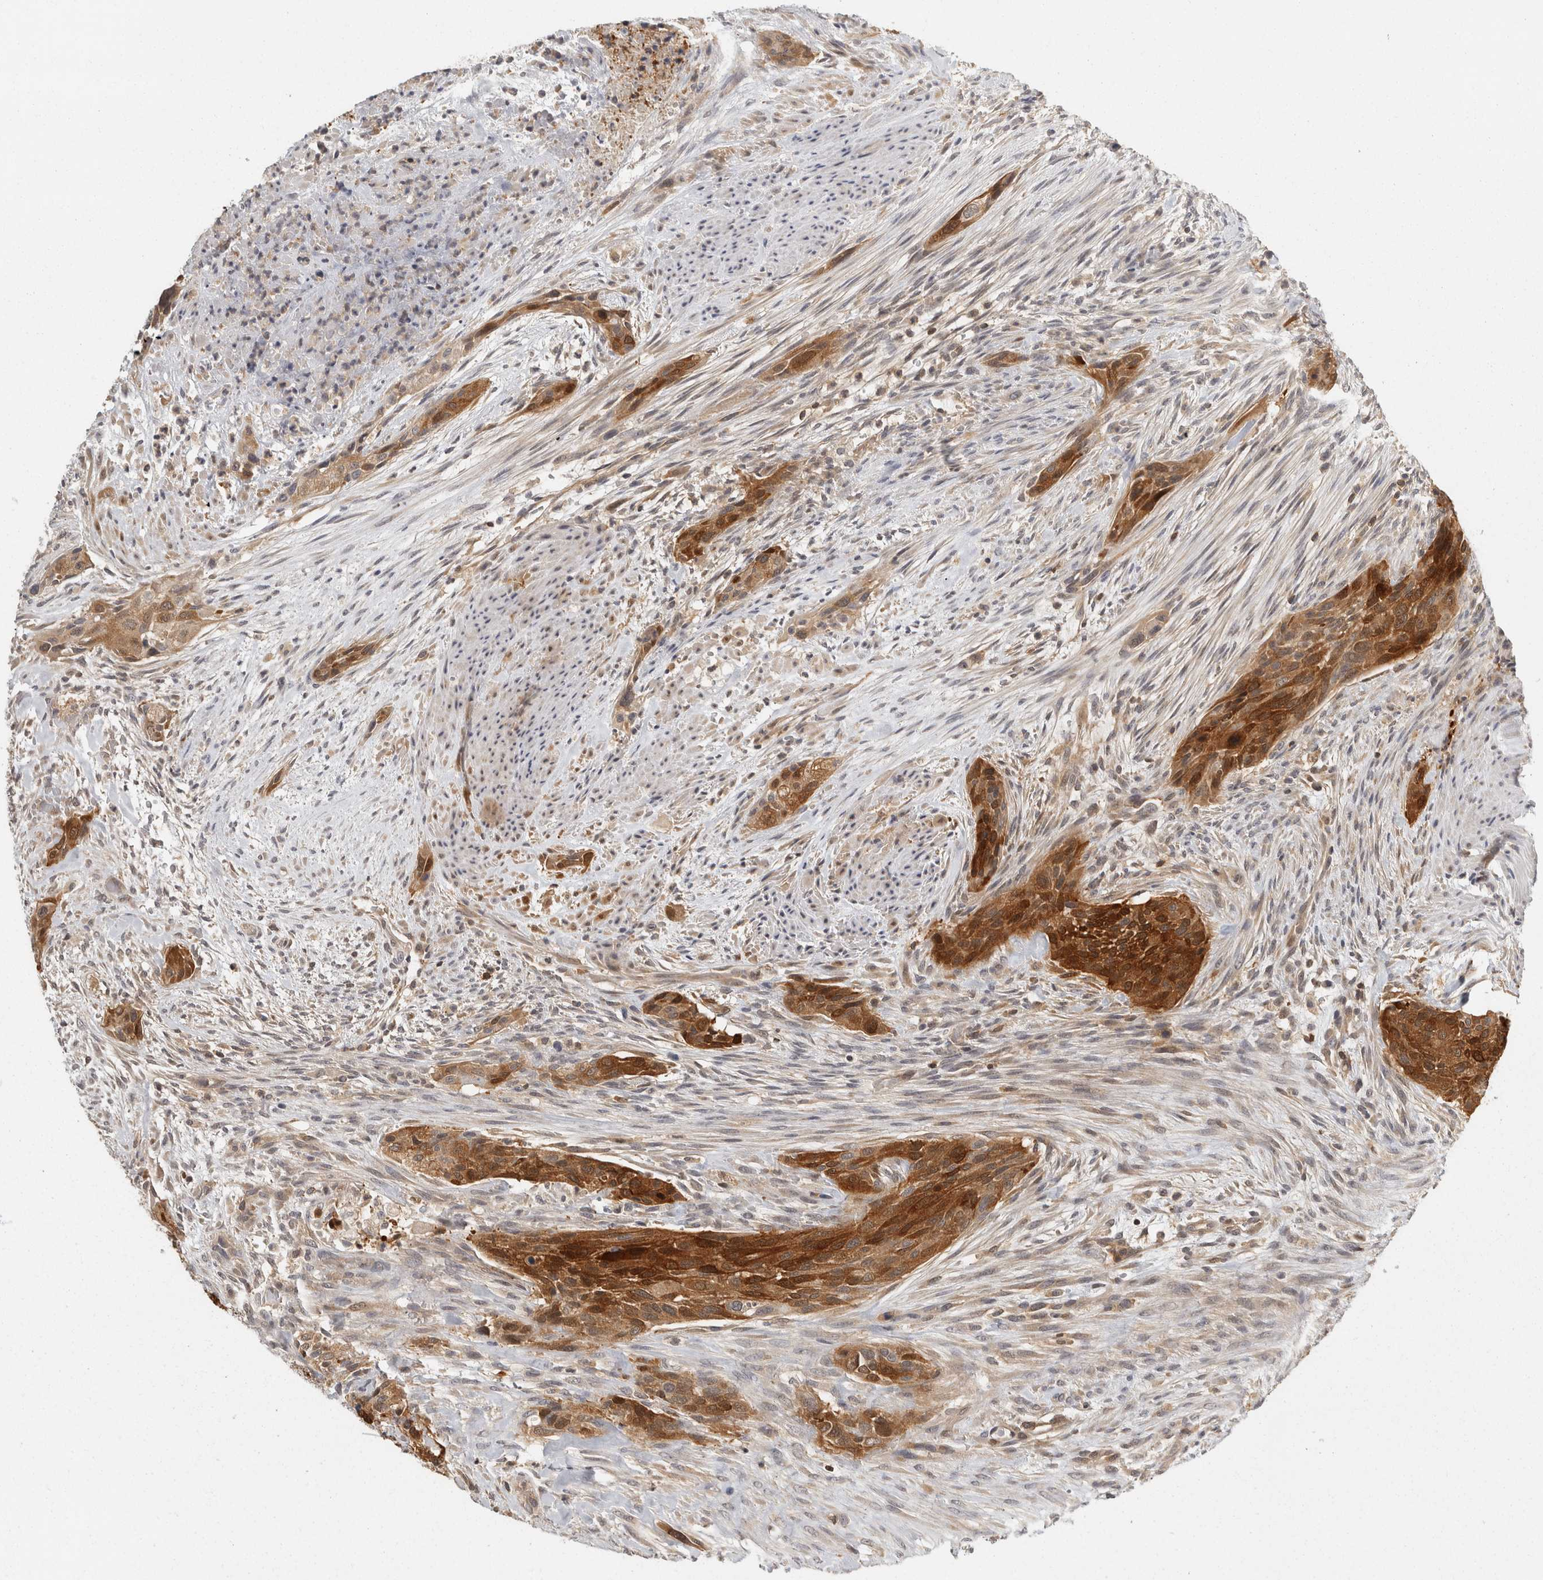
{"staining": {"intensity": "strong", "quantity": "25%-75%", "location": "cytoplasmic/membranous,nuclear"}, "tissue": "urothelial cancer", "cell_type": "Tumor cells", "image_type": "cancer", "snomed": [{"axis": "morphology", "description": "Urothelial carcinoma, High grade"}, {"axis": "topography", "description": "Urinary bladder"}], "caption": "Urothelial cancer was stained to show a protein in brown. There is high levels of strong cytoplasmic/membranous and nuclear staining in approximately 25%-75% of tumor cells. Ihc stains the protein of interest in brown and the nuclei are stained blue.", "gene": "ACAT2", "patient": {"sex": "male", "age": 35}}